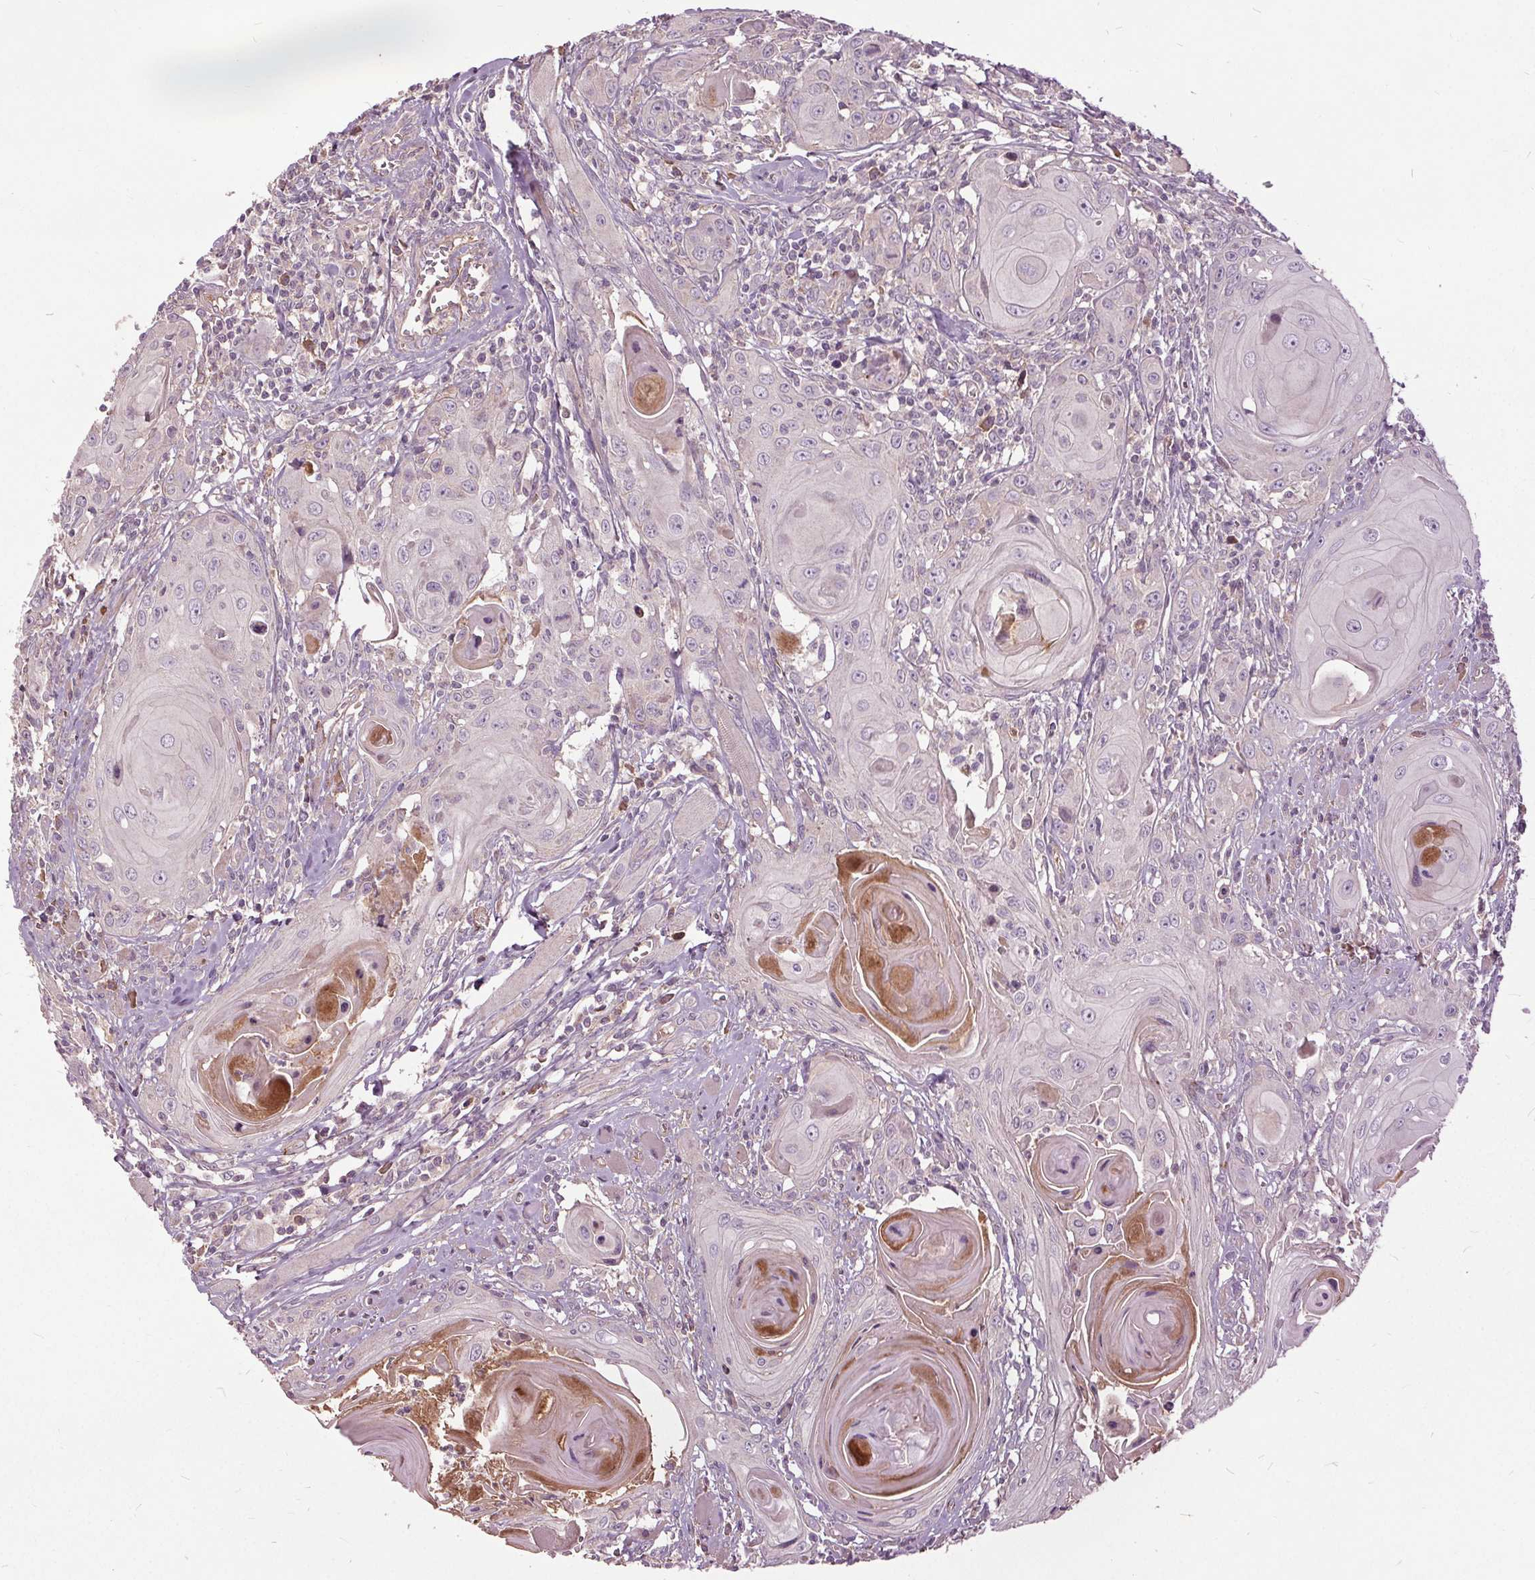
{"staining": {"intensity": "moderate", "quantity": "<25%", "location": "cytoplasmic/membranous"}, "tissue": "head and neck cancer", "cell_type": "Tumor cells", "image_type": "cancer", "snomed": [{"axis": "morphology", "description": "Squamous cell carcinoma, NOS"}, {"axis": "topography", "description": "Head-Neck"}], "caption": "IHC (DAB (3,3'-diaminobenzidine)) staining of head and neck cancer (squamous cell carcinoma) reveals moderate cytoplasmic/membranous protein staining in about <25% of tumor cells. The staining was performed using DAB (3,3'-diaminobenzidine), with brown indicating positive protein expression. Nuclei are stained blue with hematoxylin.", "gene": "PDGFD", "patient": {"sex": "female", "age": 80}}